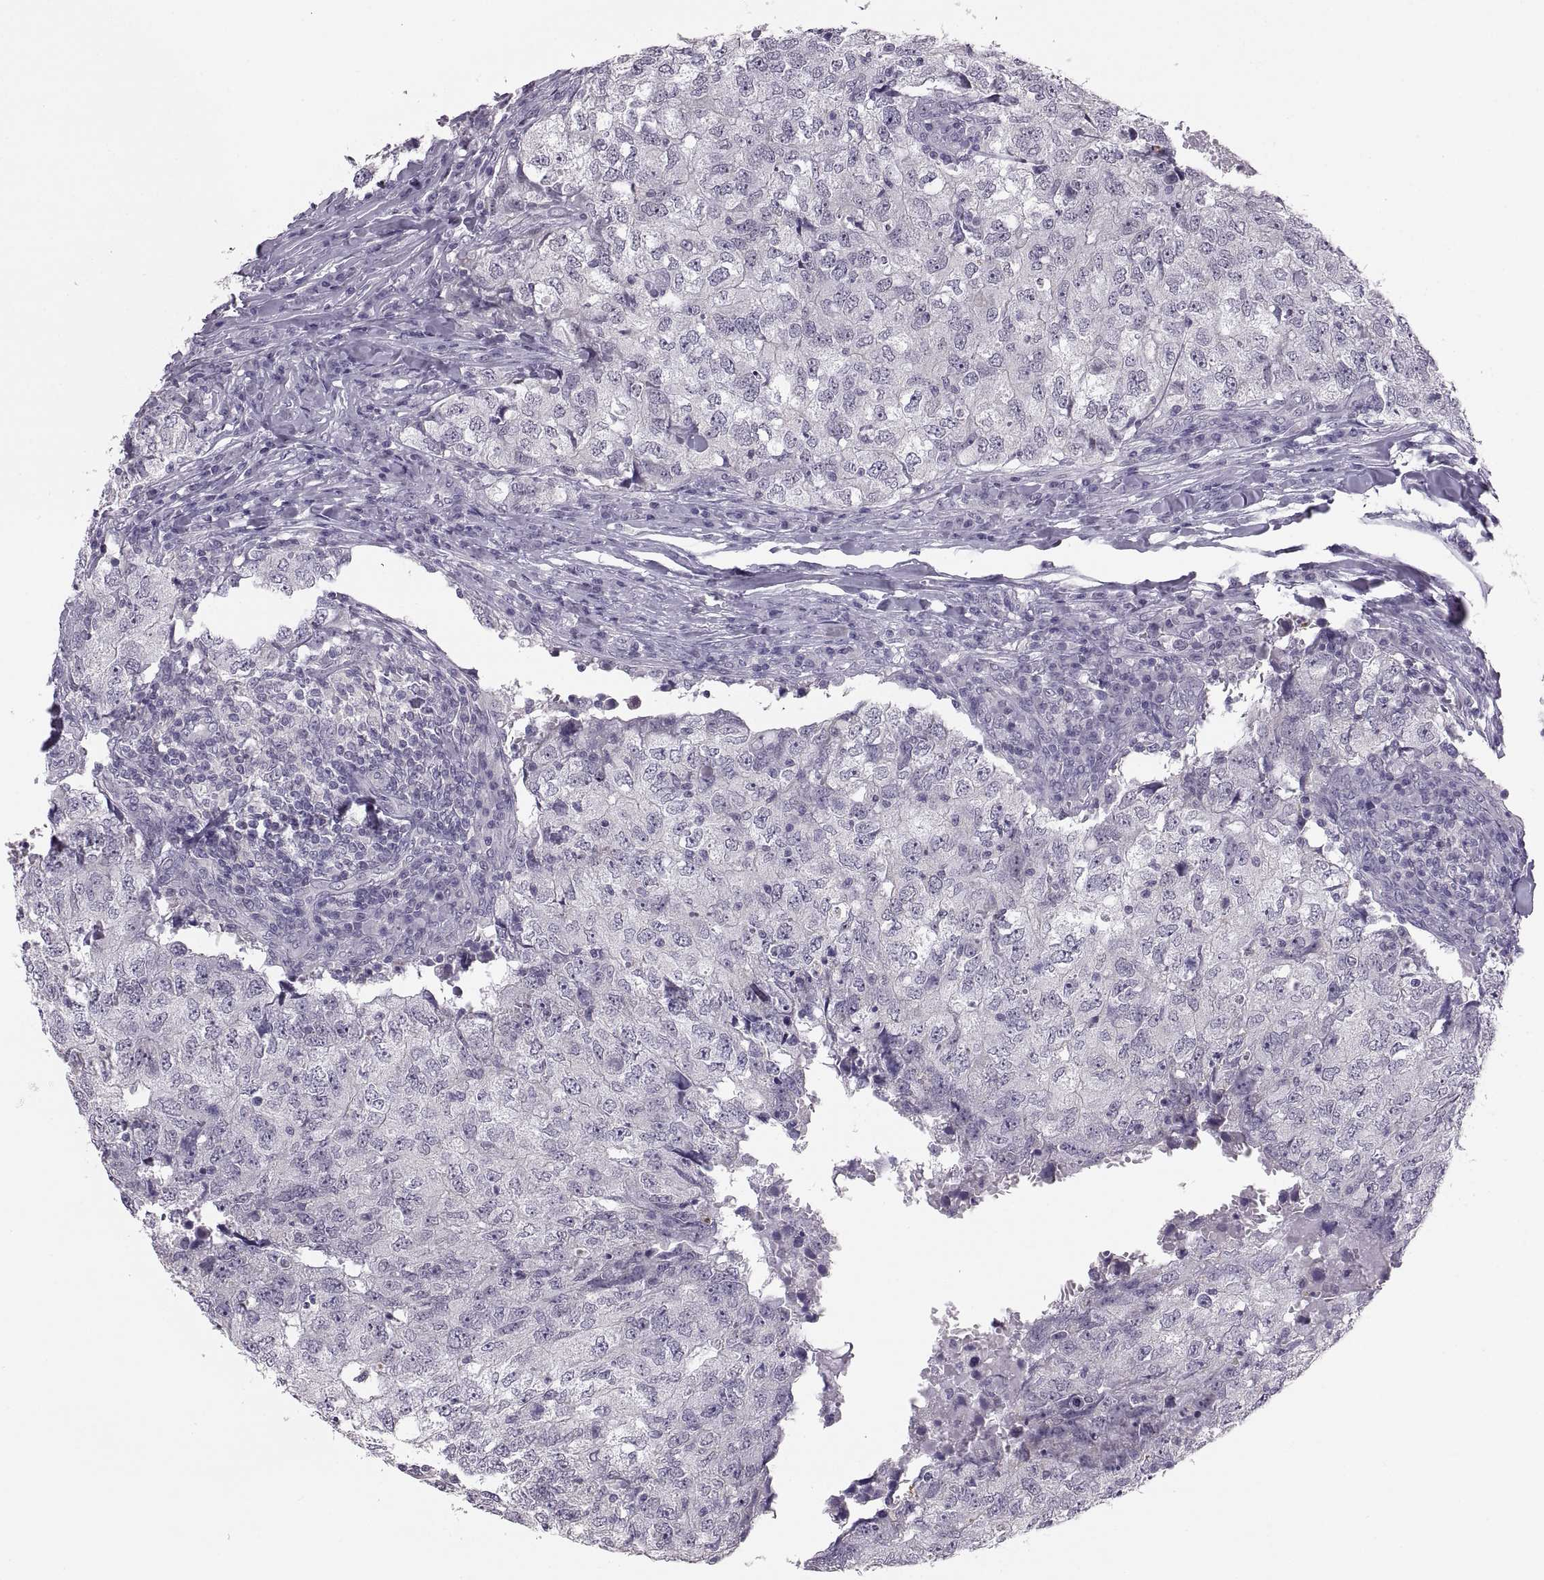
{"staining": {"intensity": "negative", "quantity": "none", "location": "none"}, "tissue": "breast cancer", "cell_type": "Tumor cells", "image_type": "cancer", "snomed": [{"axis": "morphology", "description": "Duct carcinoma"}, {"axis": "topography", "description": "Breast"}], "caption": "Immunohistochemical staining of human infiltrating ductal carcinoma (breast) exhibits no significant staining in tumor cells.", "gene": "ADH6", "patient": {"sex": "female", "age": 30}}